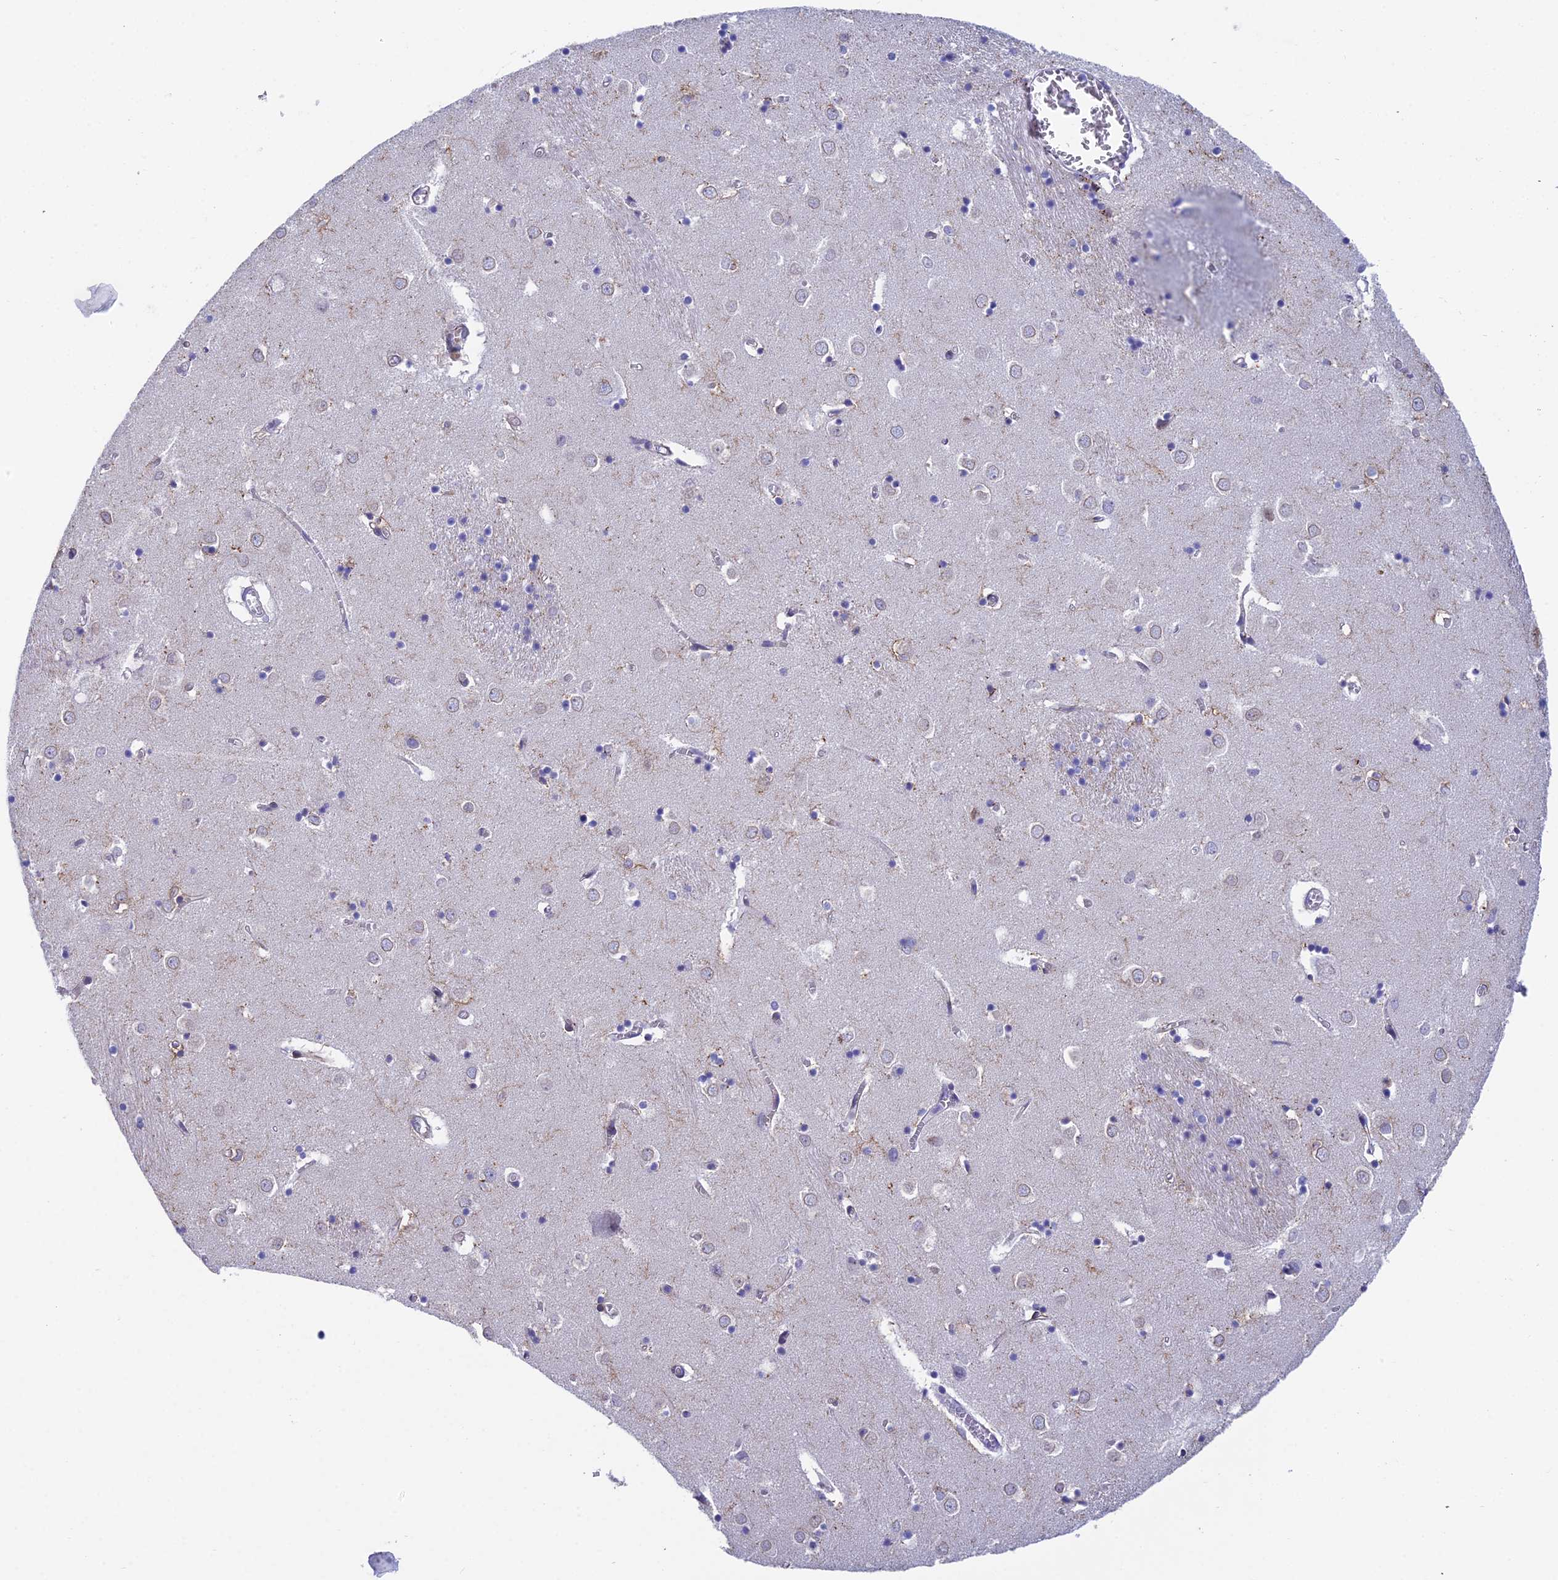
{"staining": {"intensity": "negative", "quantity": "none", "location": "none"}, "tissue": "caudate", "cell_type": "Glial cells", "image_type": "normal", "snomed": [{"axis": "morphology", "description": "Normal tissue, NOS"}, {"axis": "topography", "description": "Lateral ventricle wall"}], "caption": "Immunohistochemistry micrograph of benign caudate: caudate stained with DAB displays no significant protein staining in glial cells.", "gene": "CSPG4", "patient": {"sex": "male", "age": 70}}